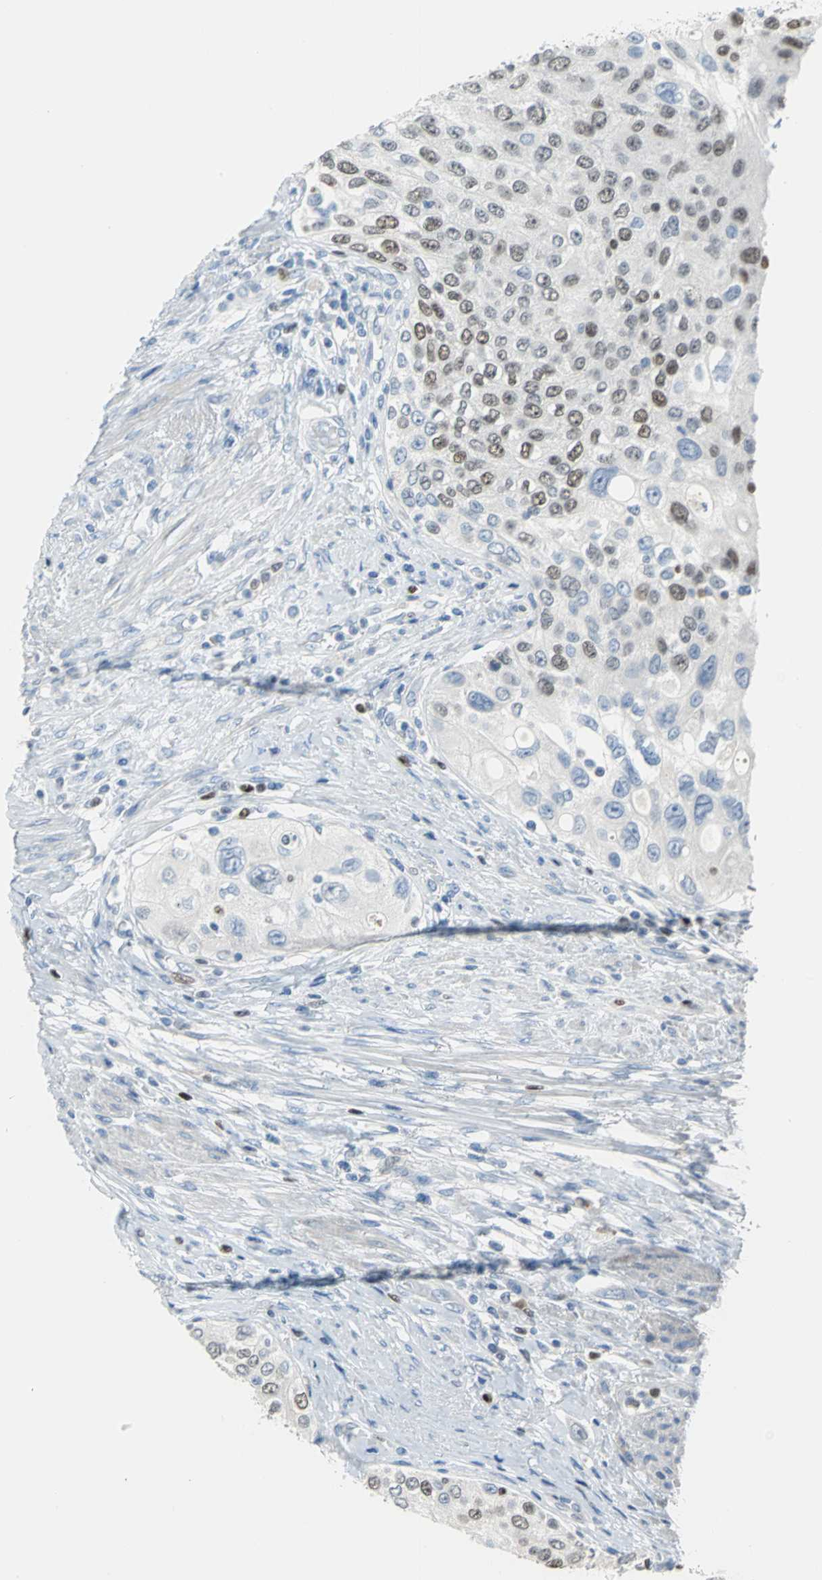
{"staining": {"intensity": "moderate", "quantity": "25%-75%", "location": "nuclear"}, "tissue": "urothelial cancer", "cell_type": "Tumor cells", "image_type": "cancer", "snomed": [{"axis": "morphology", "description": "Urothelial carcinoma, High grade"}, {"axis": "topography", "description": "Urinary bladder"}], "caption": "Urothelial carcinoma (high-grade) tissue shows moderate nuclear staining in about 25%-75% of tumor cells", "gene": "MCM3", "patient": {"sex": "female", "age": 56}}